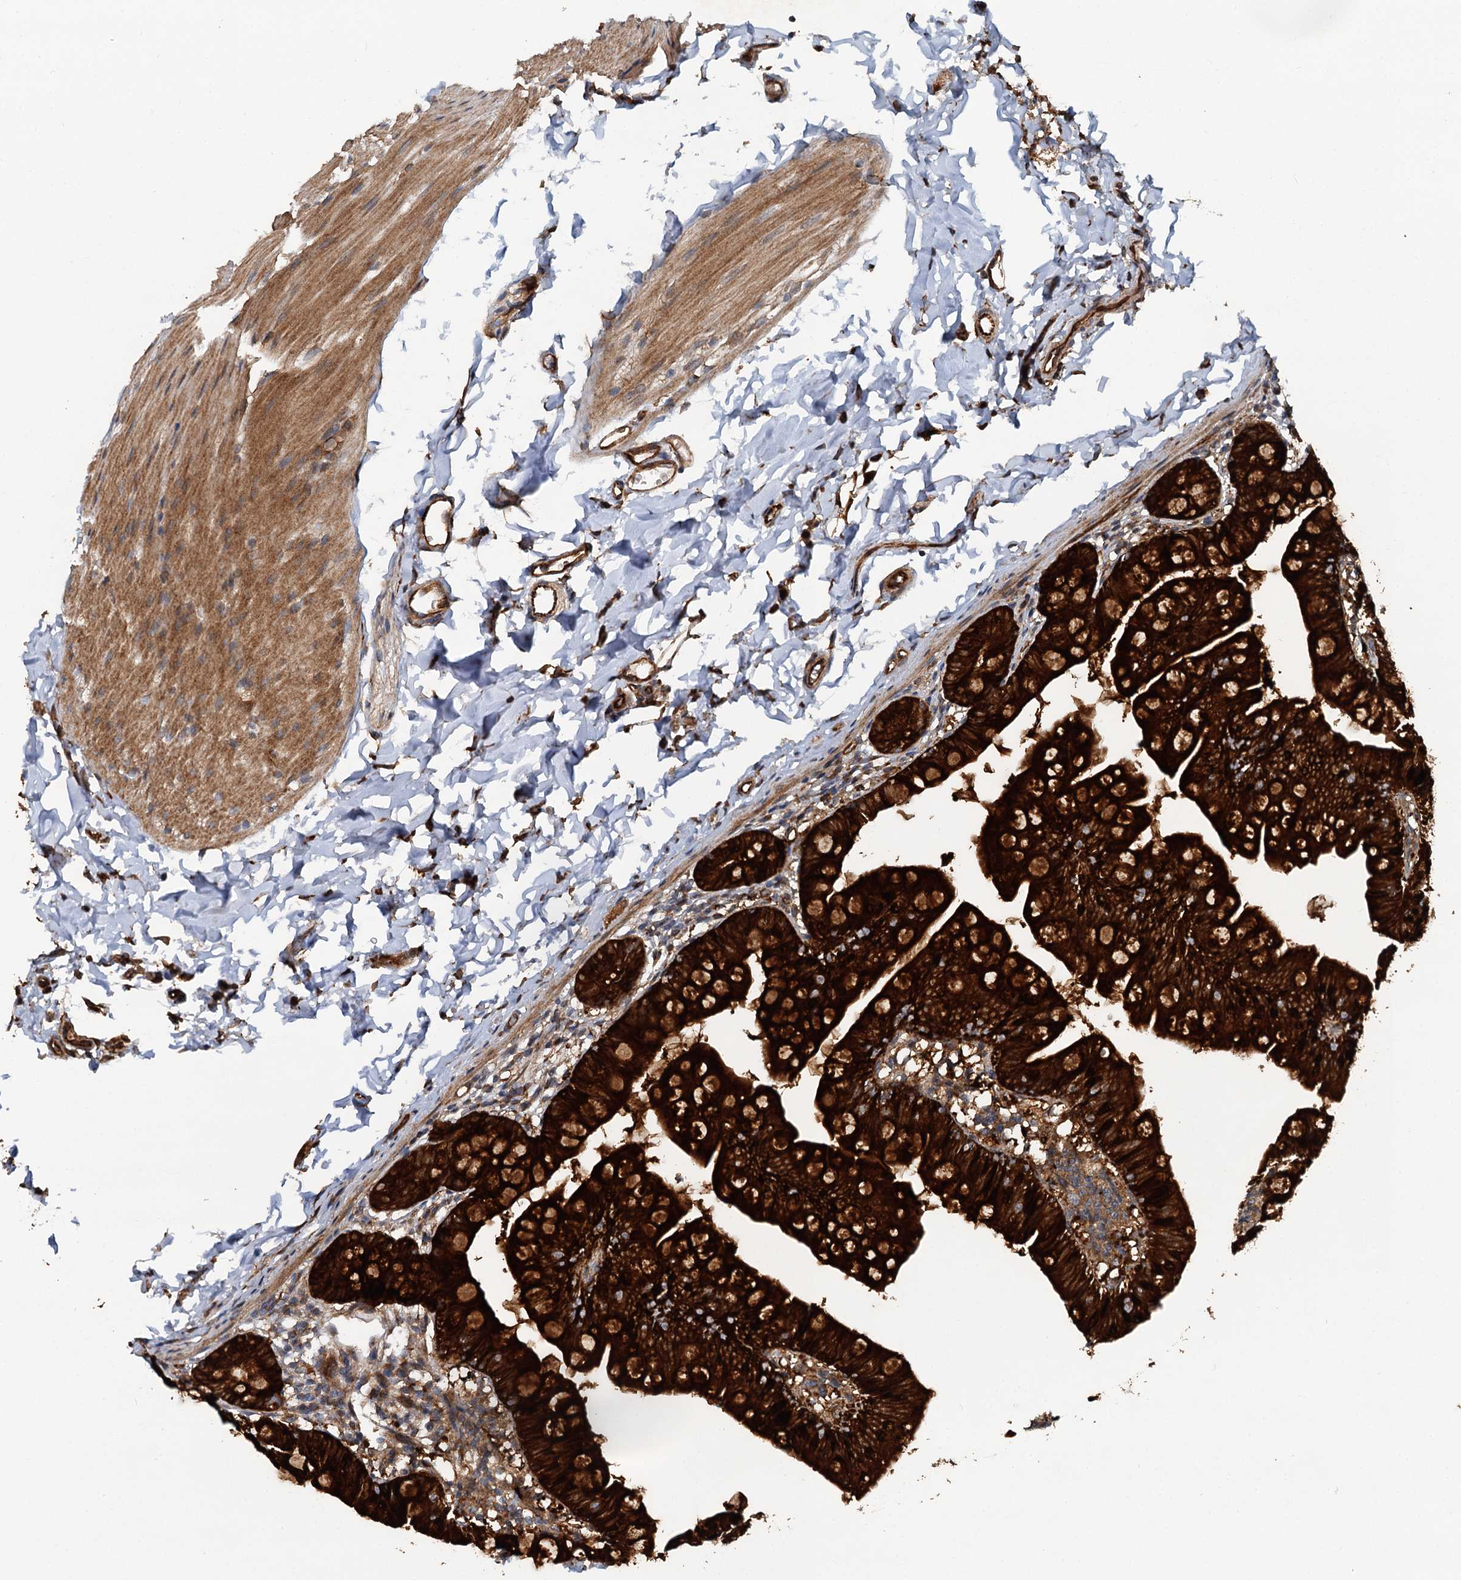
{"staining": {"intensity": "strong", "quantity": ">75%", "location": "cytoplasmic/membranous"}, "tissue": "small intestine", "cell_type": "Glandular cells", "image_type": "normal", "snomed": [{"axis": "morphology", "description": "Normal tissue, NOS"}, {"axis": "topography", "description": "Small intestine"}], "caption": "This micrograph displays immunohistochemistry staining of unremarkable human small intestine, with high strong cytoplasmic/membranous positivity in about >75% of glandular cells.", "gene": "LRRK2", "patient": {"sex": "male", "age": 7}}